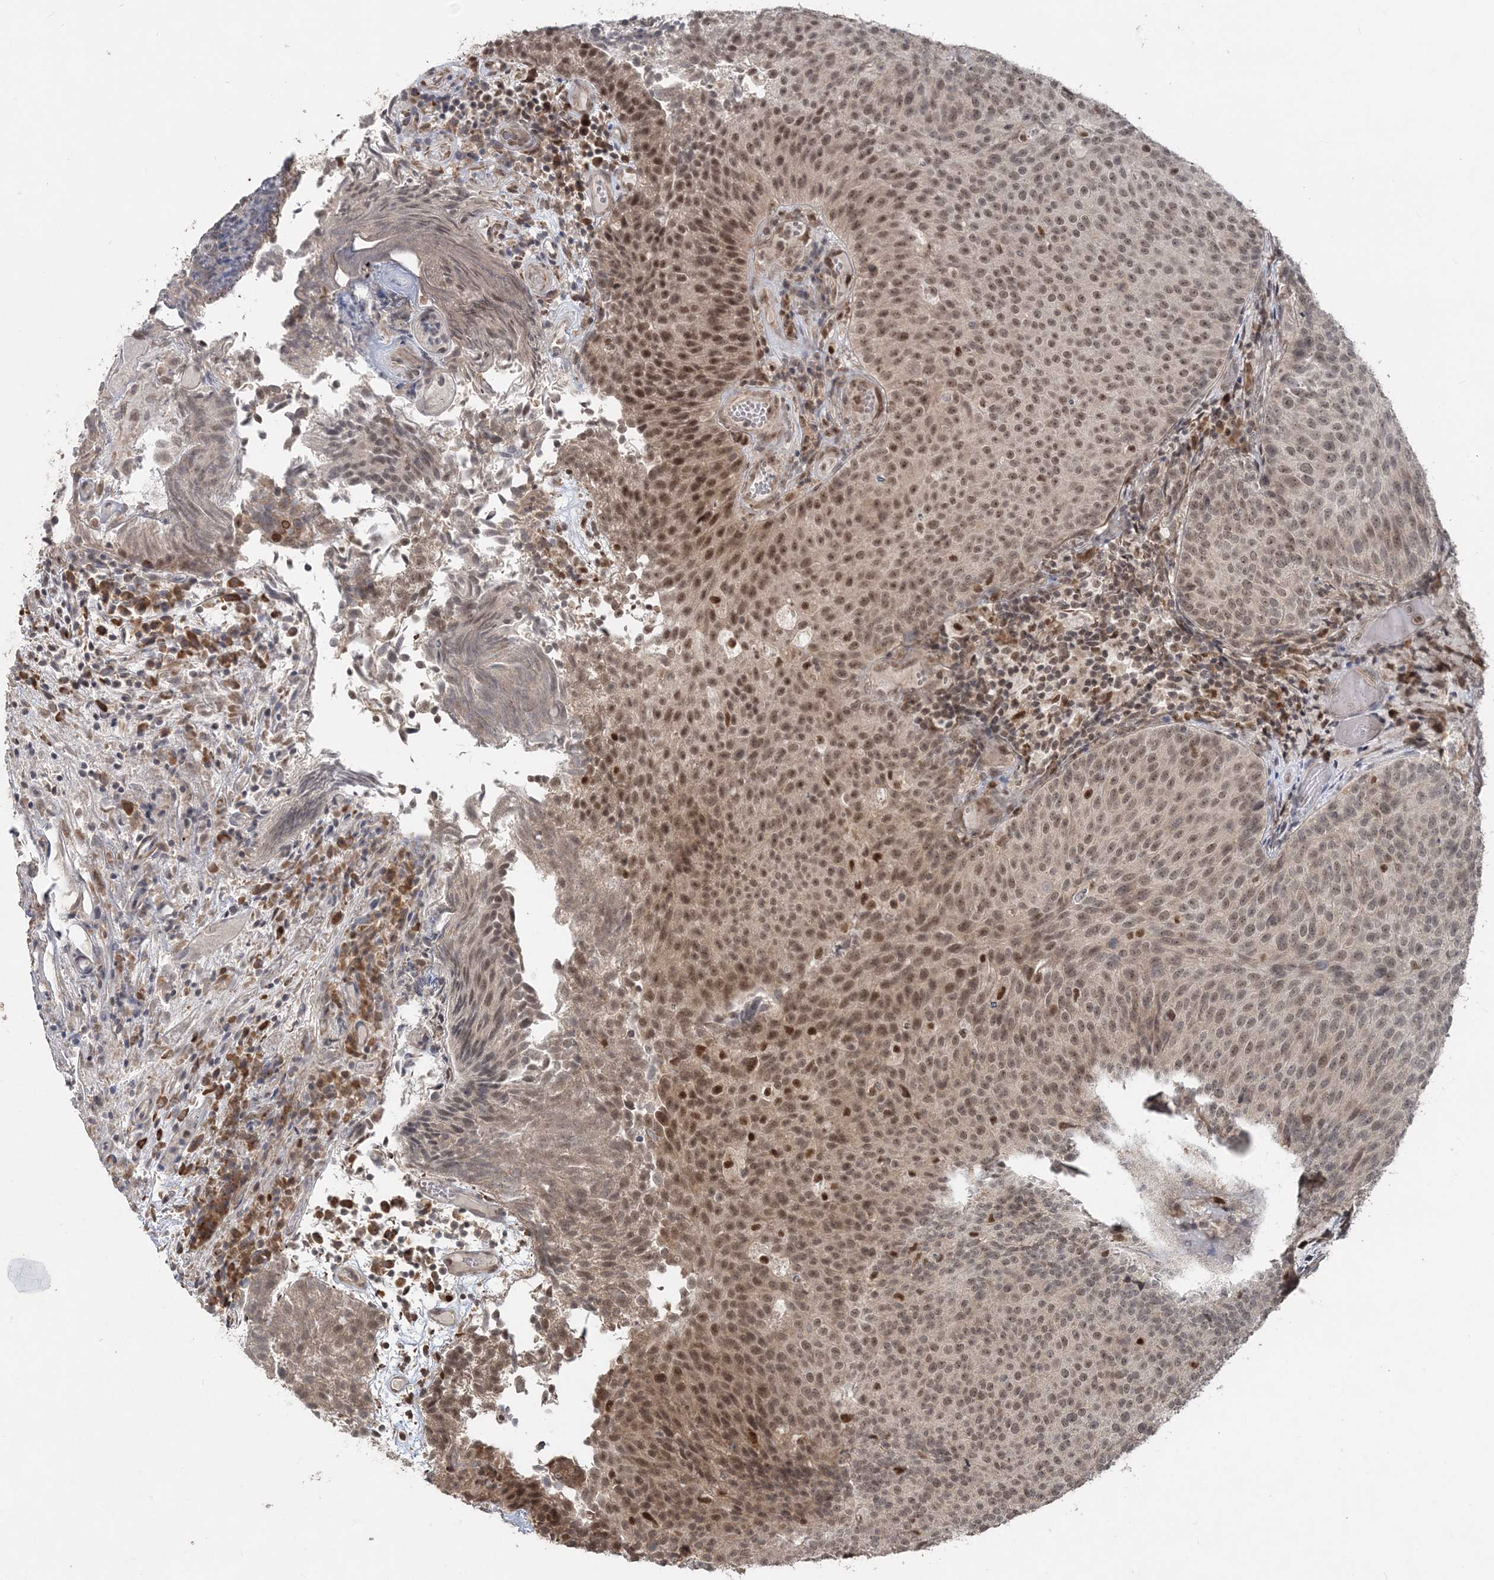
{"staining": {"intensity": "moderate", "quantity": ">75%", "location": "nuclear"}, "tissue": "urothelial cancer", "cell_type": "Tumor cells", "image_type": "cancer", "snomed": [{"axis": "morphology", "description": "Urothelial carcinoma, Low grade"}, {"axis": "topography", "description": "Urinary bladder"}], "caption": "Immunohistochemical staining of human low-grade urothelial carcinoma demonstrates medium levels of moderate nuclear protein expression in approximately >75% of tumor cells.", "gene": "SLU7", "patient": {"sex": "male", "age": 86}}